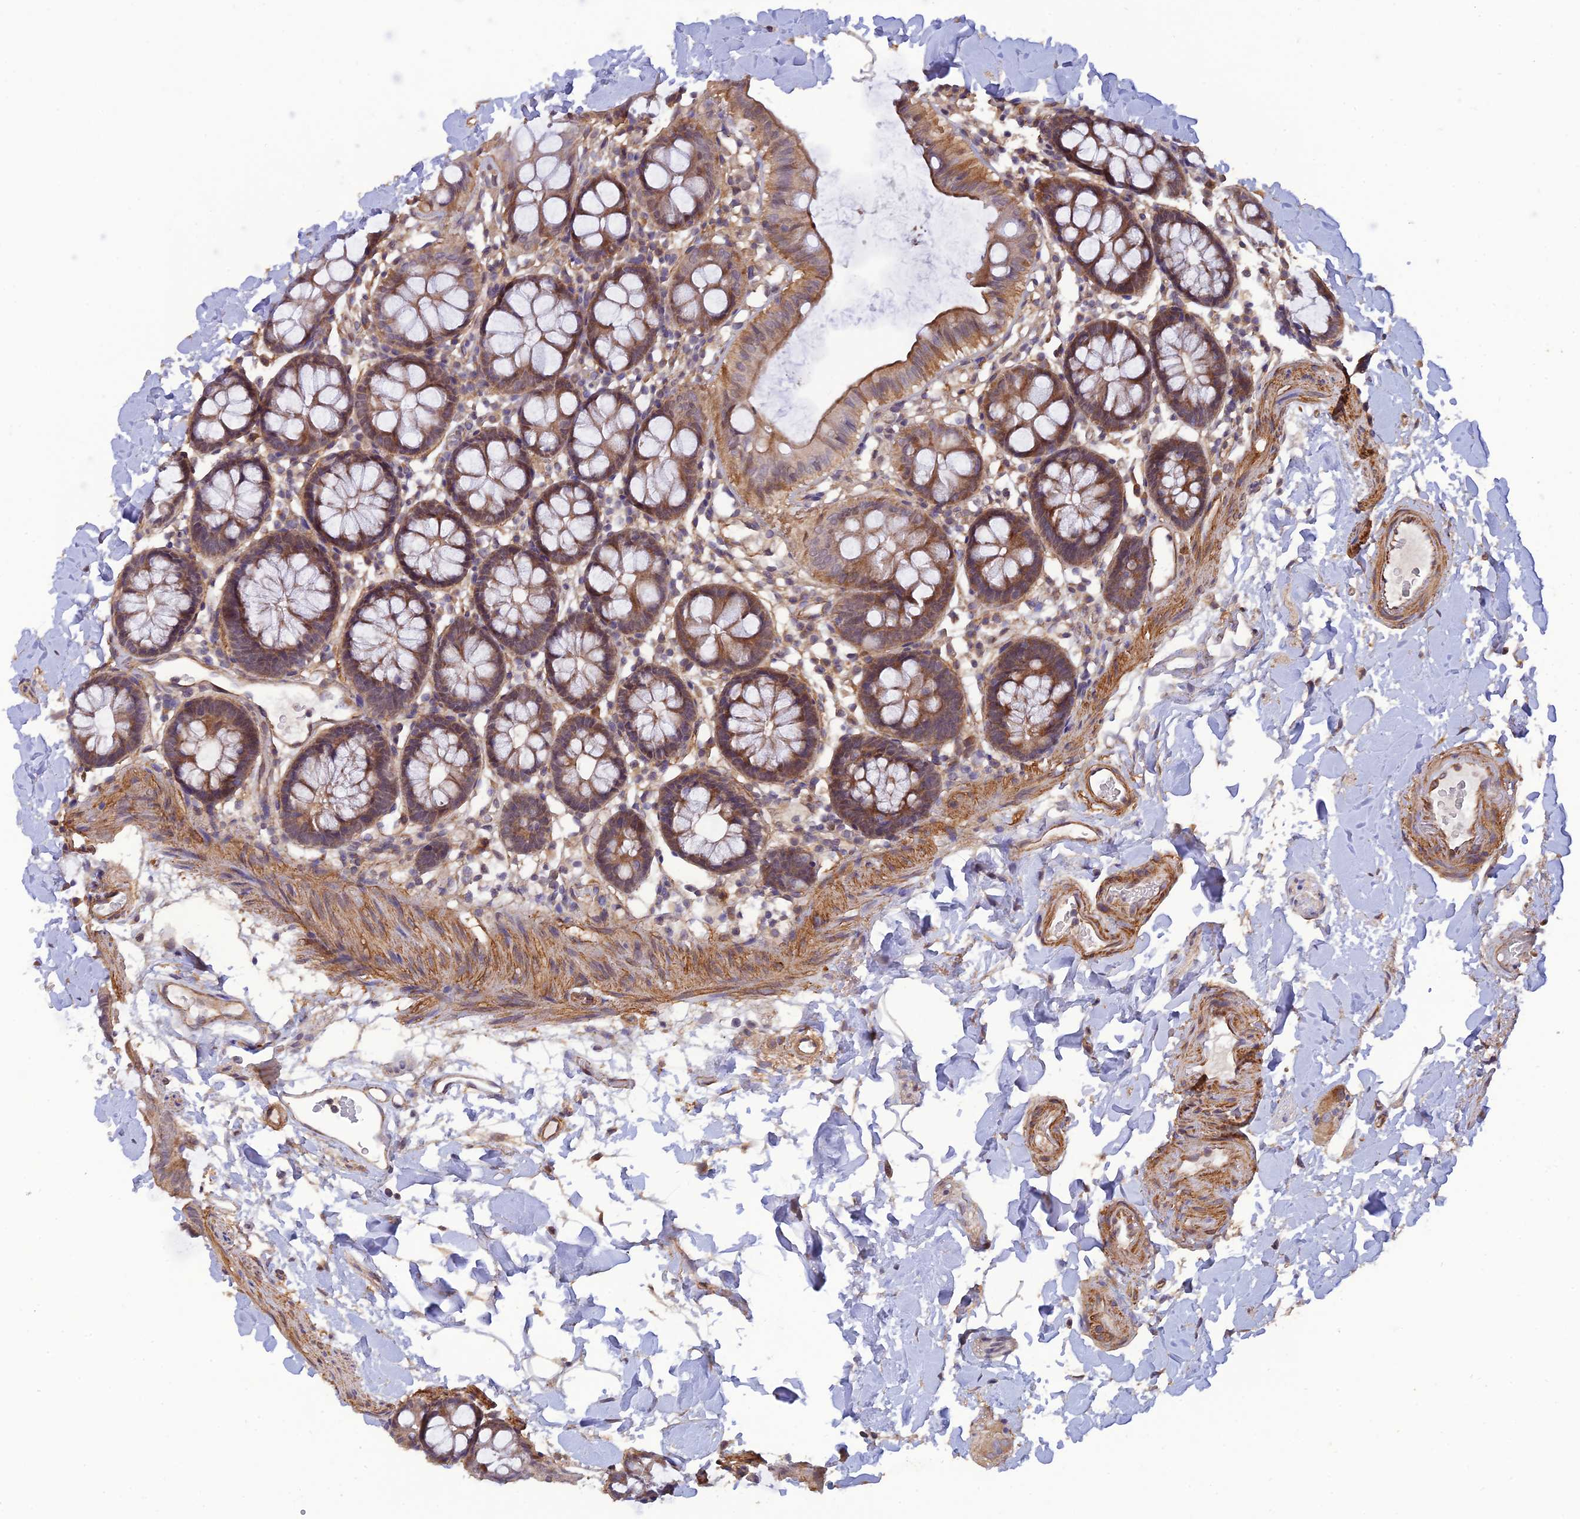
{"staining": {"intensity": "moderate", "quantity": ">75%", "location": "cytoplasmic/membranous"}, "tissue": "colon", "cell_type": "Endothelial cells", "image_type": "normal", "snomed": [{"axis": "morphology", "description": "Normal tissue, NOS"}, {"axis": "topography", "description": "Colon"}], "caption": "IHC (DAB) staining of unremarkable human colon shows moderate cytoplasmic/membranous protein expression in approximately >75% of endothelial cells.", "gene": "PAGR1", "patient": {"sex": "male", "age": 75}}